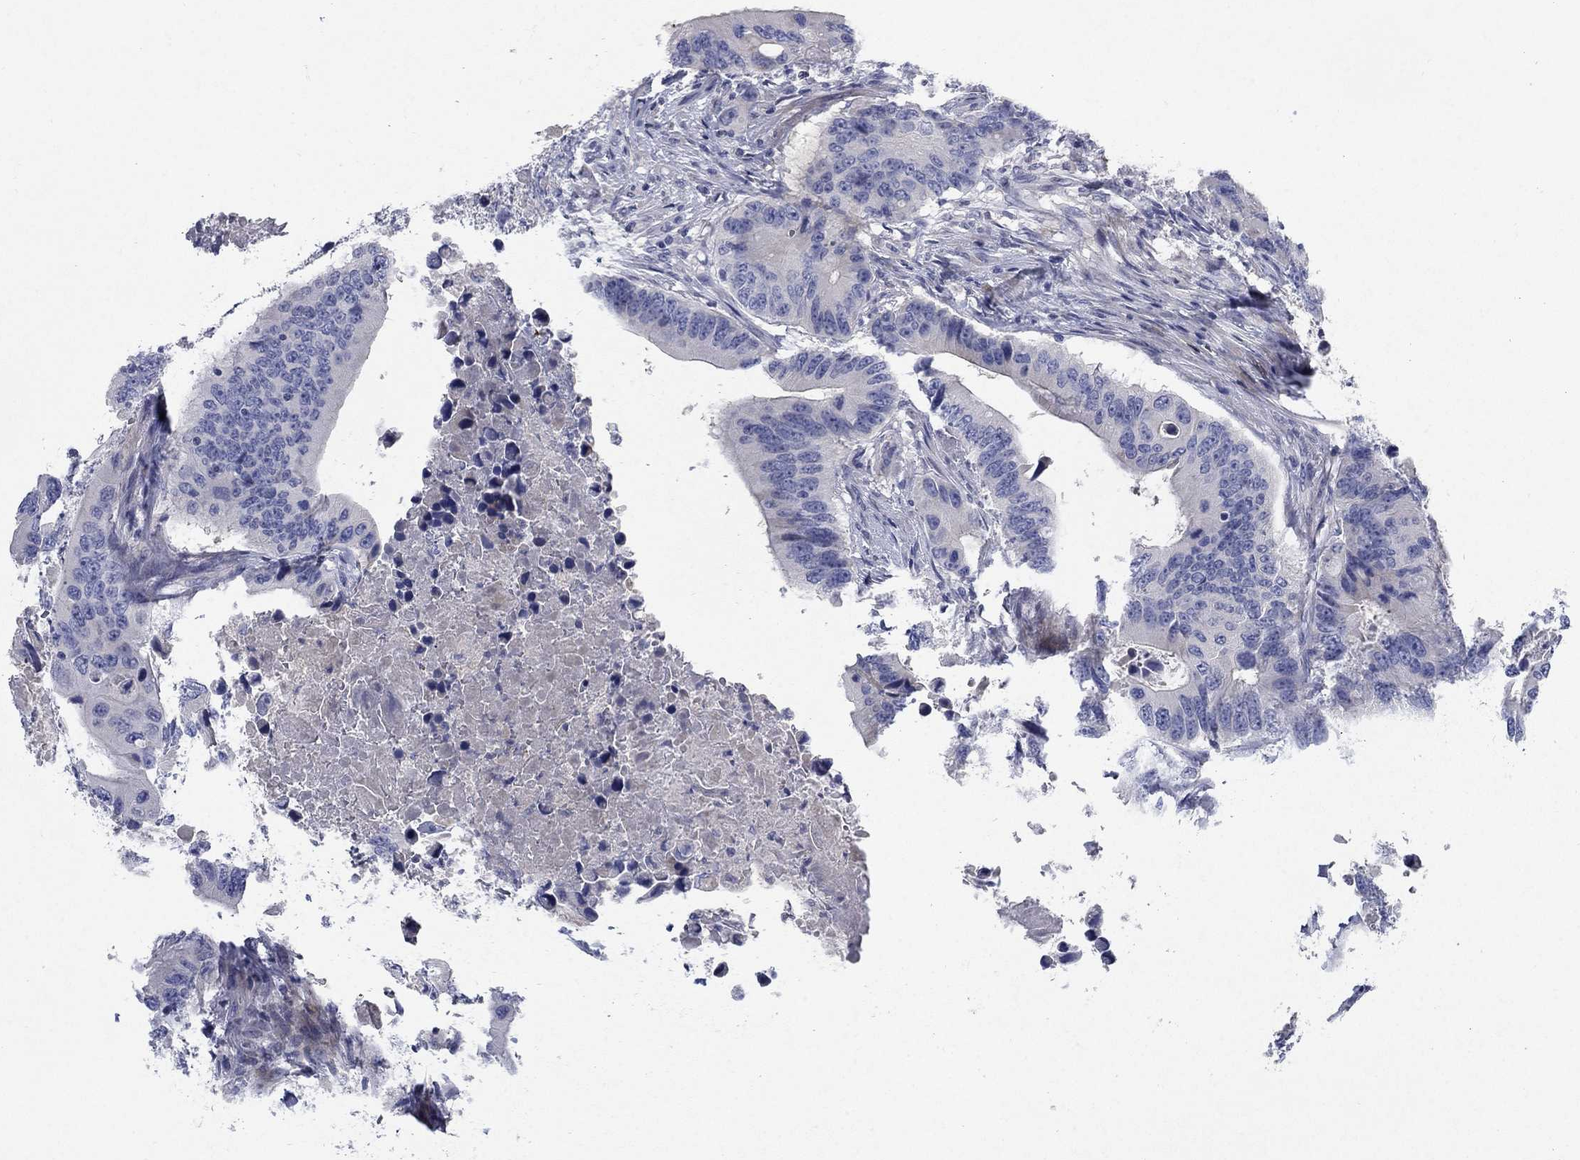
{"staining": {"intensity": "negative", "quantity": "none", "location": "none"}, "tissue": "colorectal cancer", "cell_type": "Tumor cells", "image_type": "cancer", "snomed": [{"axis": "morphology", "description": "Adenocarcinoma, NOS"}, {"axis": "topography", "description": "Colon"}], "caption": "DAB (3,3'-diaminobenzidine) immunohistochemical staining of colorectal adenocarcinoma shows no significant positivity in tumor cells.", "gene": "TMEM249", "patient": {"sex": "female", "age": 90}}